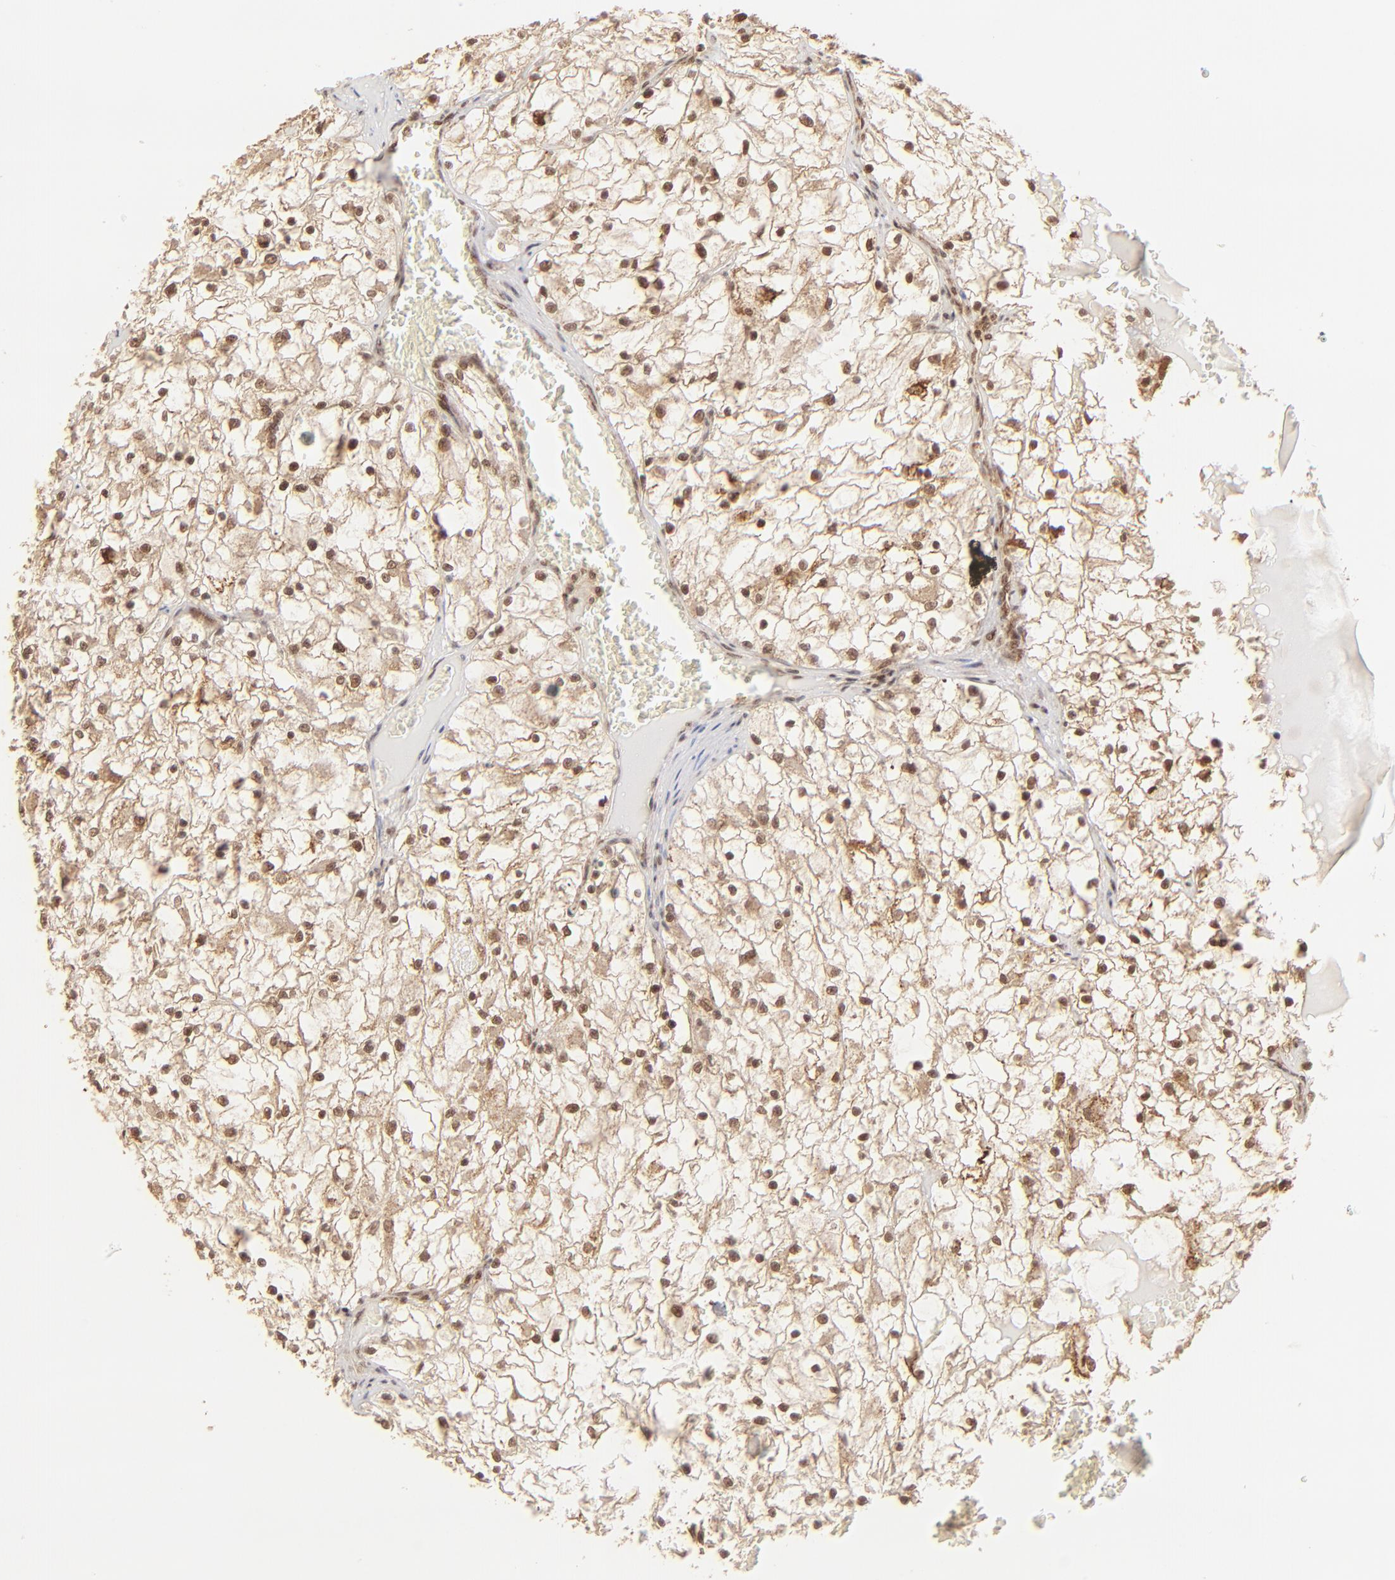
{"staining": {"intensity": "strong", "quantity": ">75%", "location": "cytoplasmic/membranous"}, "tissue": "renal cancer", "cell_type": "Tumor cells", "image_type": "cancer", "snomed": [{"axis": "morphology", "description": "Adenocarcinoma, NOS"}, {"axis": "topography", "description": "Kidney"}], "caption": "Protein expression analysis of human renal cancer (adenocarcinoma) reveals strong cytoplasmic/membranous expression in about >75% of tumor cells.", "gene": "MED15", "patient": {"sex": "male", "age": 61}}